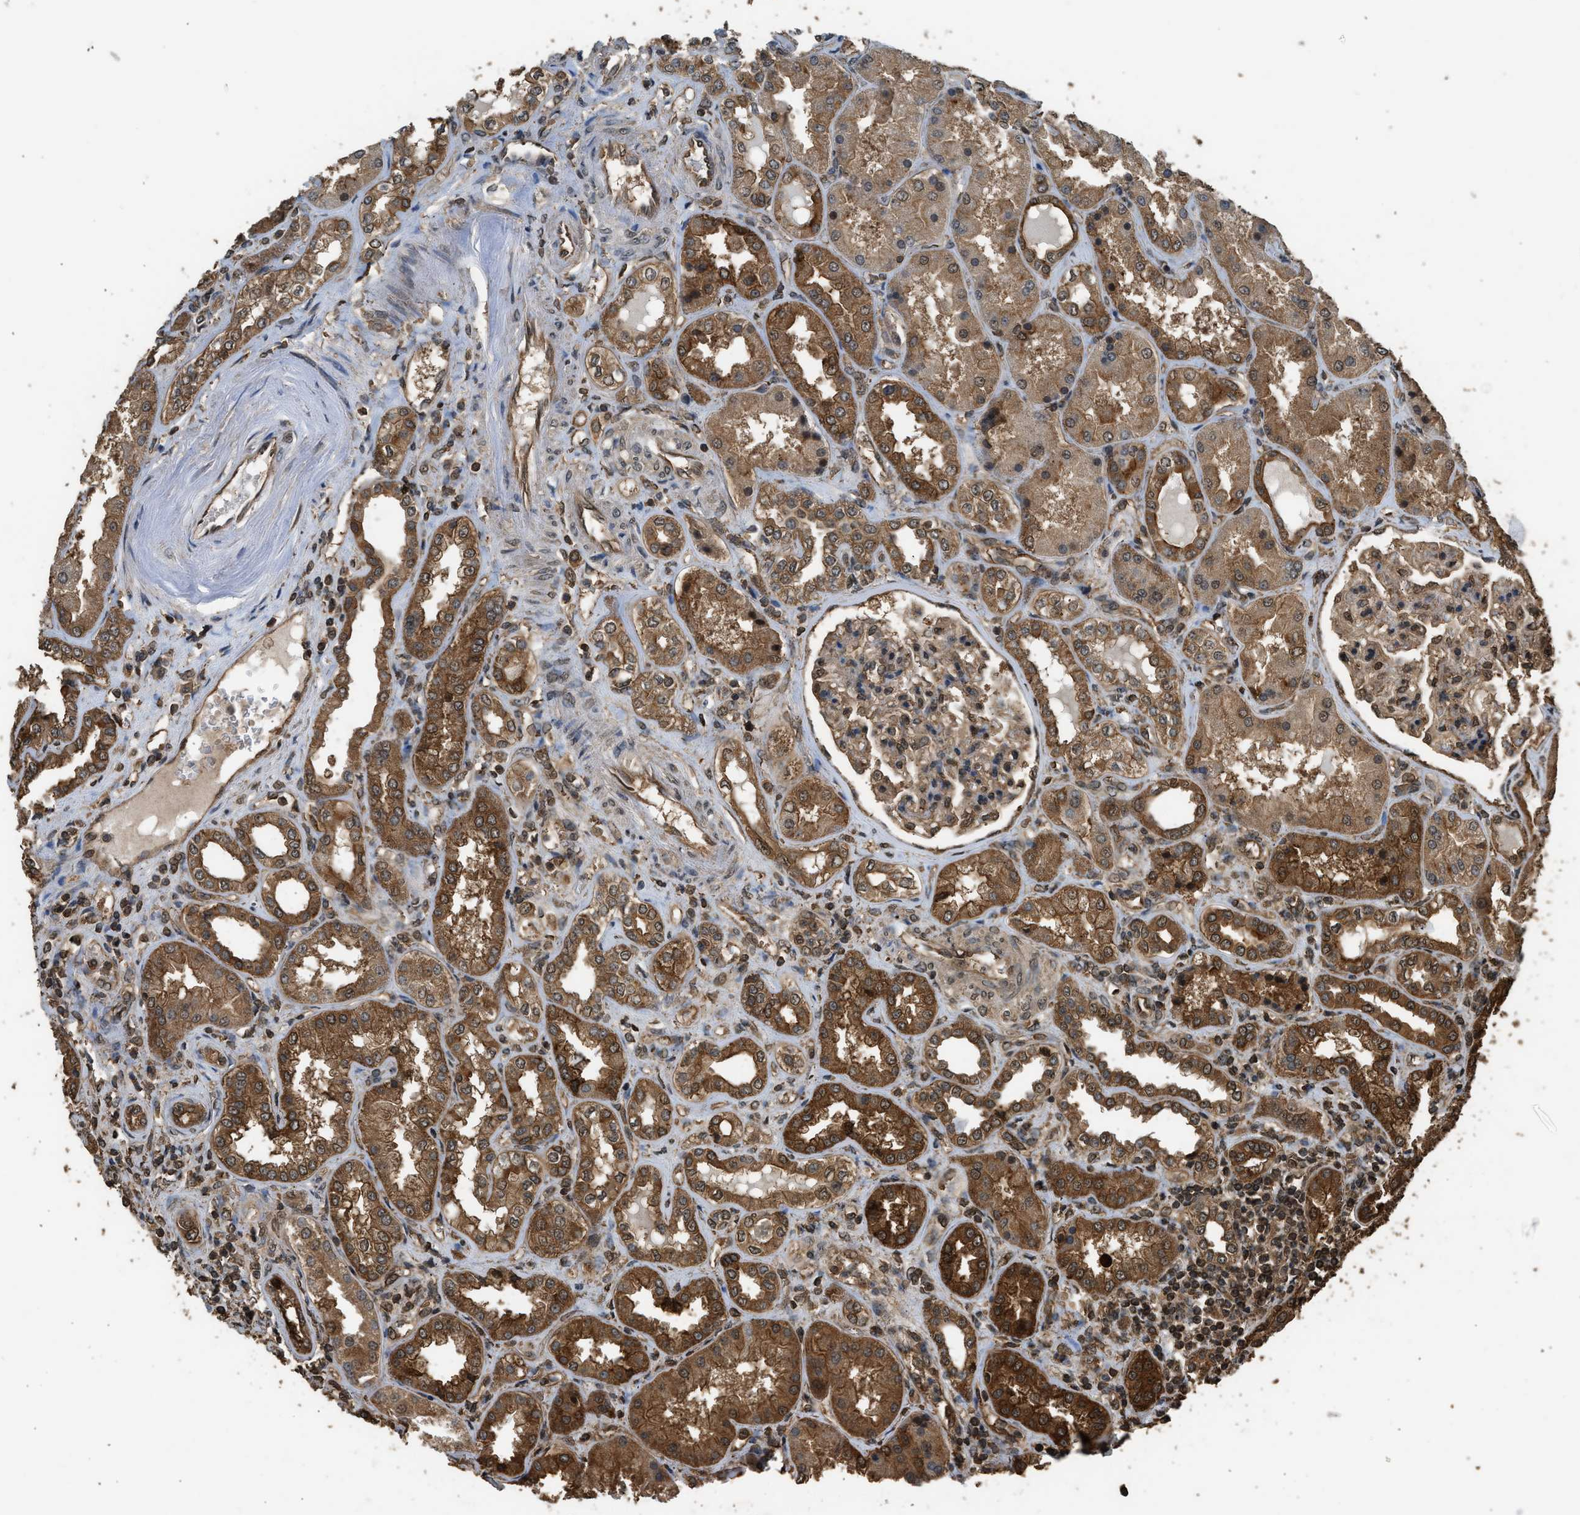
{"staining": {"intensity": "strong", "quantity": ">75%", "location": "cytoplasmic/membranous,nuclear"}, "tissue": "kidney", "cell_type": "Cells in glomeruli", "image_type": "normal", "snomed": [{"axis": "morphology", "description": "Normal tissue, NOS"}, {"axis": "topography", "description": "Kidney"}], "caption": "IHC (DAB) staining of benign kidney reveals strong cytoplasmic/membranous,nuclear protein positivity in approximately >75% of cells in glomeruli.", "gene": "MYBL2", "patient": {"sex": "female", "age": 56}}